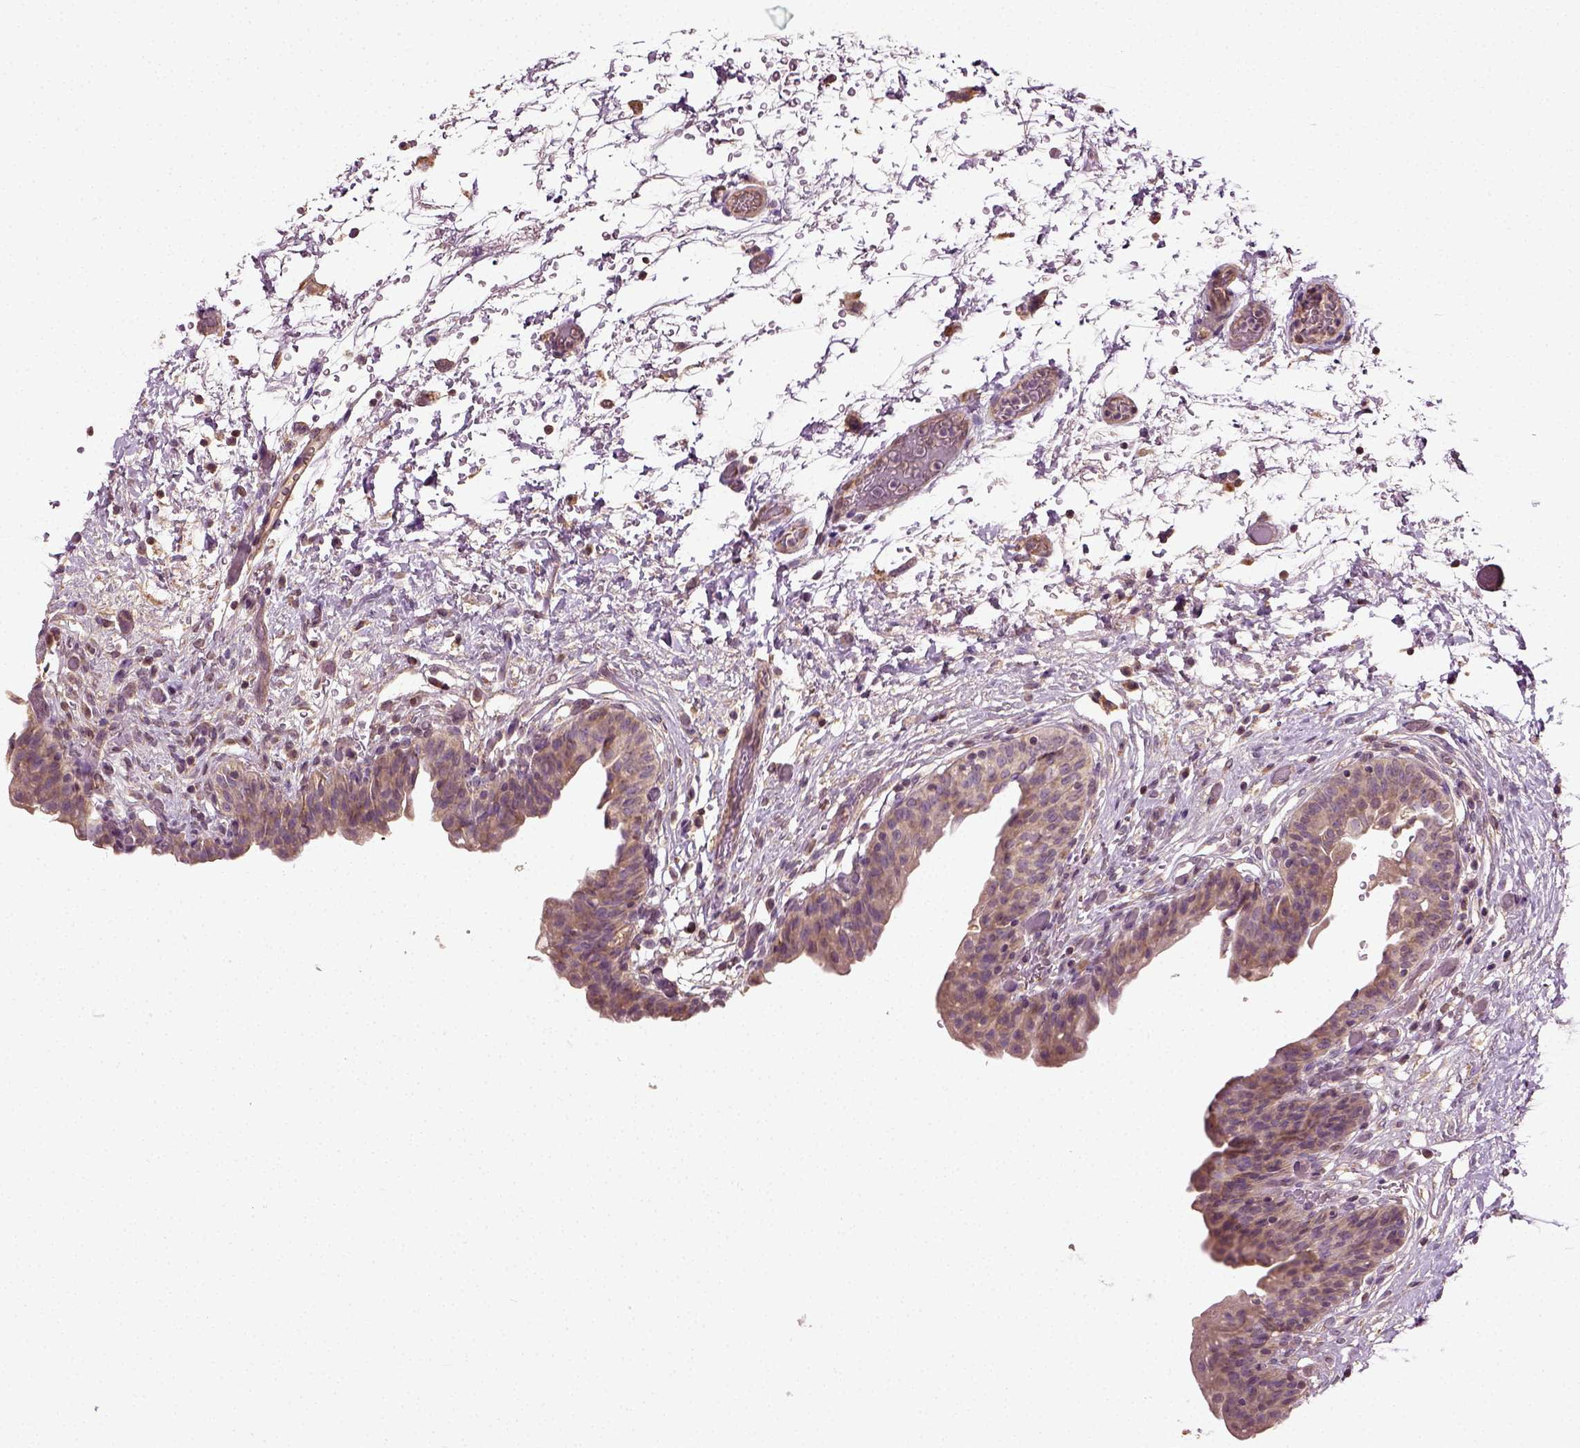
{"staining": {"intensity": "moderate", "quantity": "25%-75%", "location": "cytoplasmic/membranous"}, "tissue": "urinary bladder", "cell_type": "Urothelial cells", "image_type": "normal", "snomed": [{"axis": "morphology", "description": "Normal tissue, NOS"}, {"axis": "topography", "description": "Urinary bladder"}], "caption": "Urinary bladder stained with a brown dye shows moderate cytoplasmic/membranous positive staining in approximately 25%-75% of urothelial cells.", "gene": "ERV3", "patient": {"sex": "male", "age": 69}}